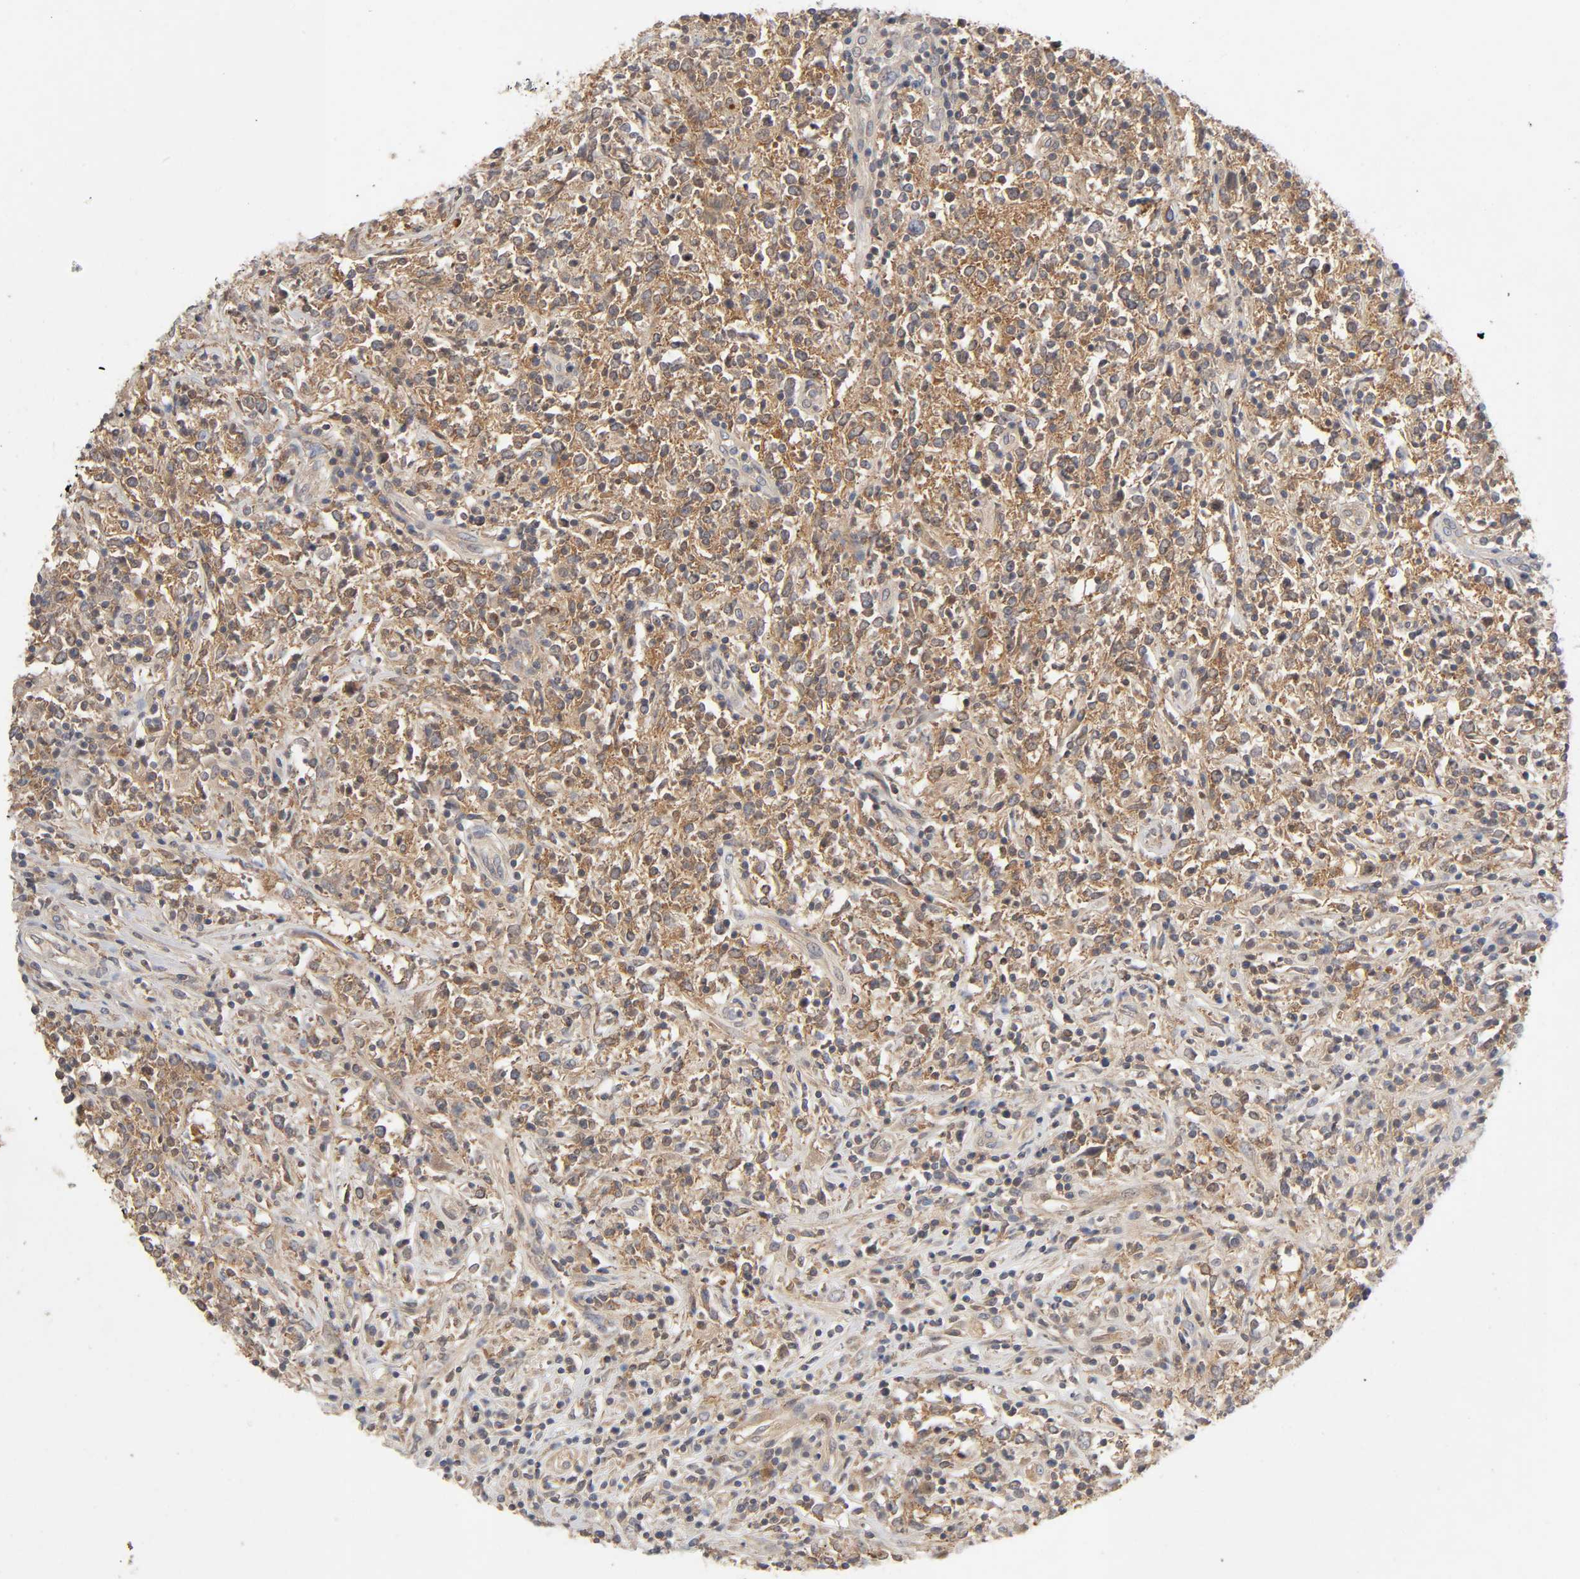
{"staining": {"intensity": "moderate", "quantity": ">75%", "location": "cytoplasmic/membranous"}, "tissue": "lymphoma", "cell_type": "Tumor cells", "image_type": "cancer", "snomed": [{"axis": "morphology", "description": "Malignant lymphoma, non-Hodgkin's type, High grade"}, {"axis": "topography", "description": "Lymph node"}], "caption": "Protein analysis of high-grade malignant lymphoma, non-Hodgkin's type tissue exhibits moderate cytoplasmic/membranous staining in about >75% of tumor cells. Using DAB (3,3'-diaminobenzidine) (brown) and hematoxylin (blue) stains, captured at high magnification using brightfield microscopy.", "gene": "CPB2", "patient": {"sex": "female", "age": 84}}